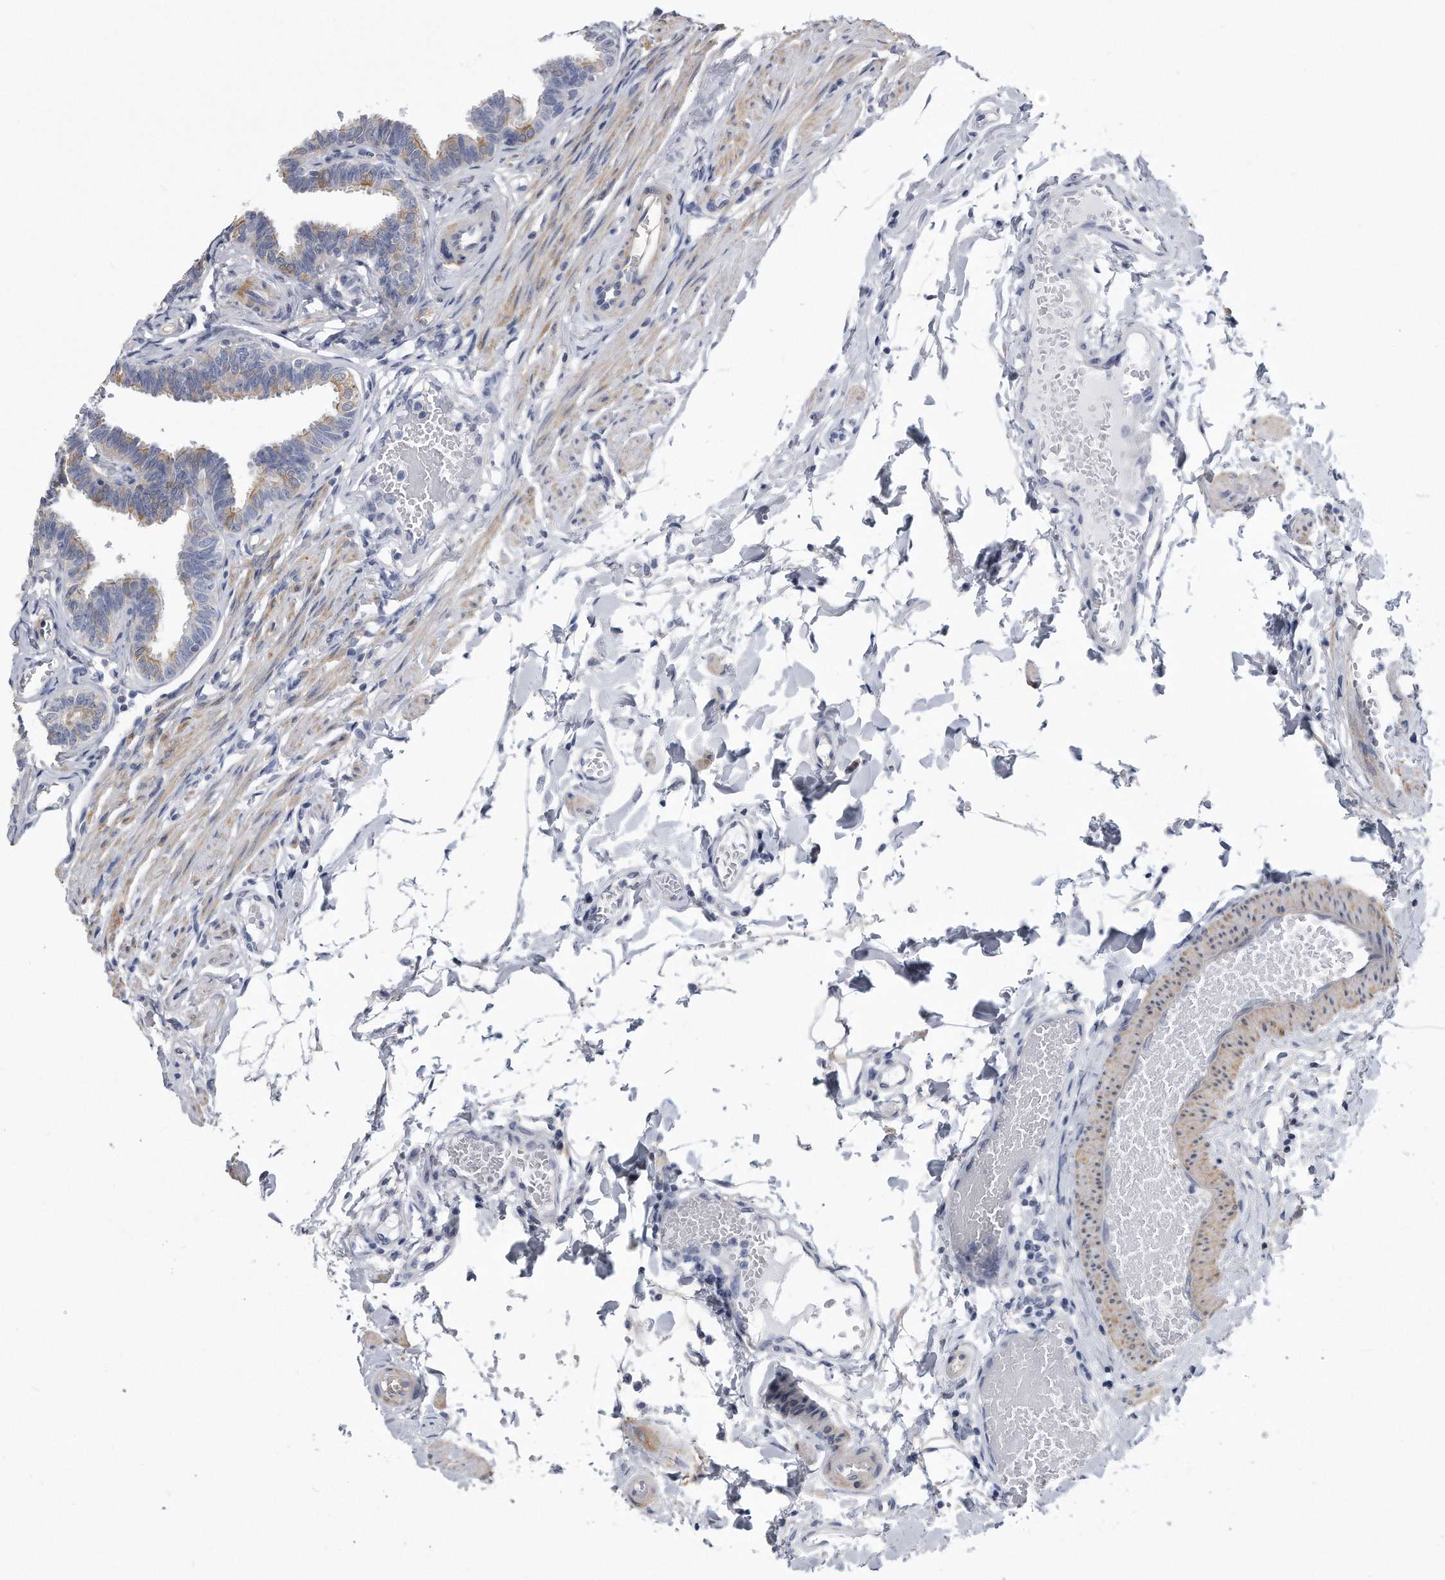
{"staining": {"intensity": "weak", "quantity": "<25%", "location": "cytoplasmic/membranous"}, "tissue": "fallopian tube", "cell_type": "Glandular cells", "image_type": "normal", "snomed": [{"axis": "morphology", "description": "Normal tissue, NOS"}, {"axis": "topography", "description": "Fallopian tube"}, {"axis": "topography", "description": "Ovary"}], "caption": "An immunohistochemistry image of normal fallopian tube is shown. There is no staining in glandular cells of fallopian tube. (Stains: DAB immunohistochemistry (IHC) with hematoxylin counter stain, Microscopy: brightfield microscopy at high magnification).", "gene": "PYGB", "patient": {"sex": "female", "age": 23}}